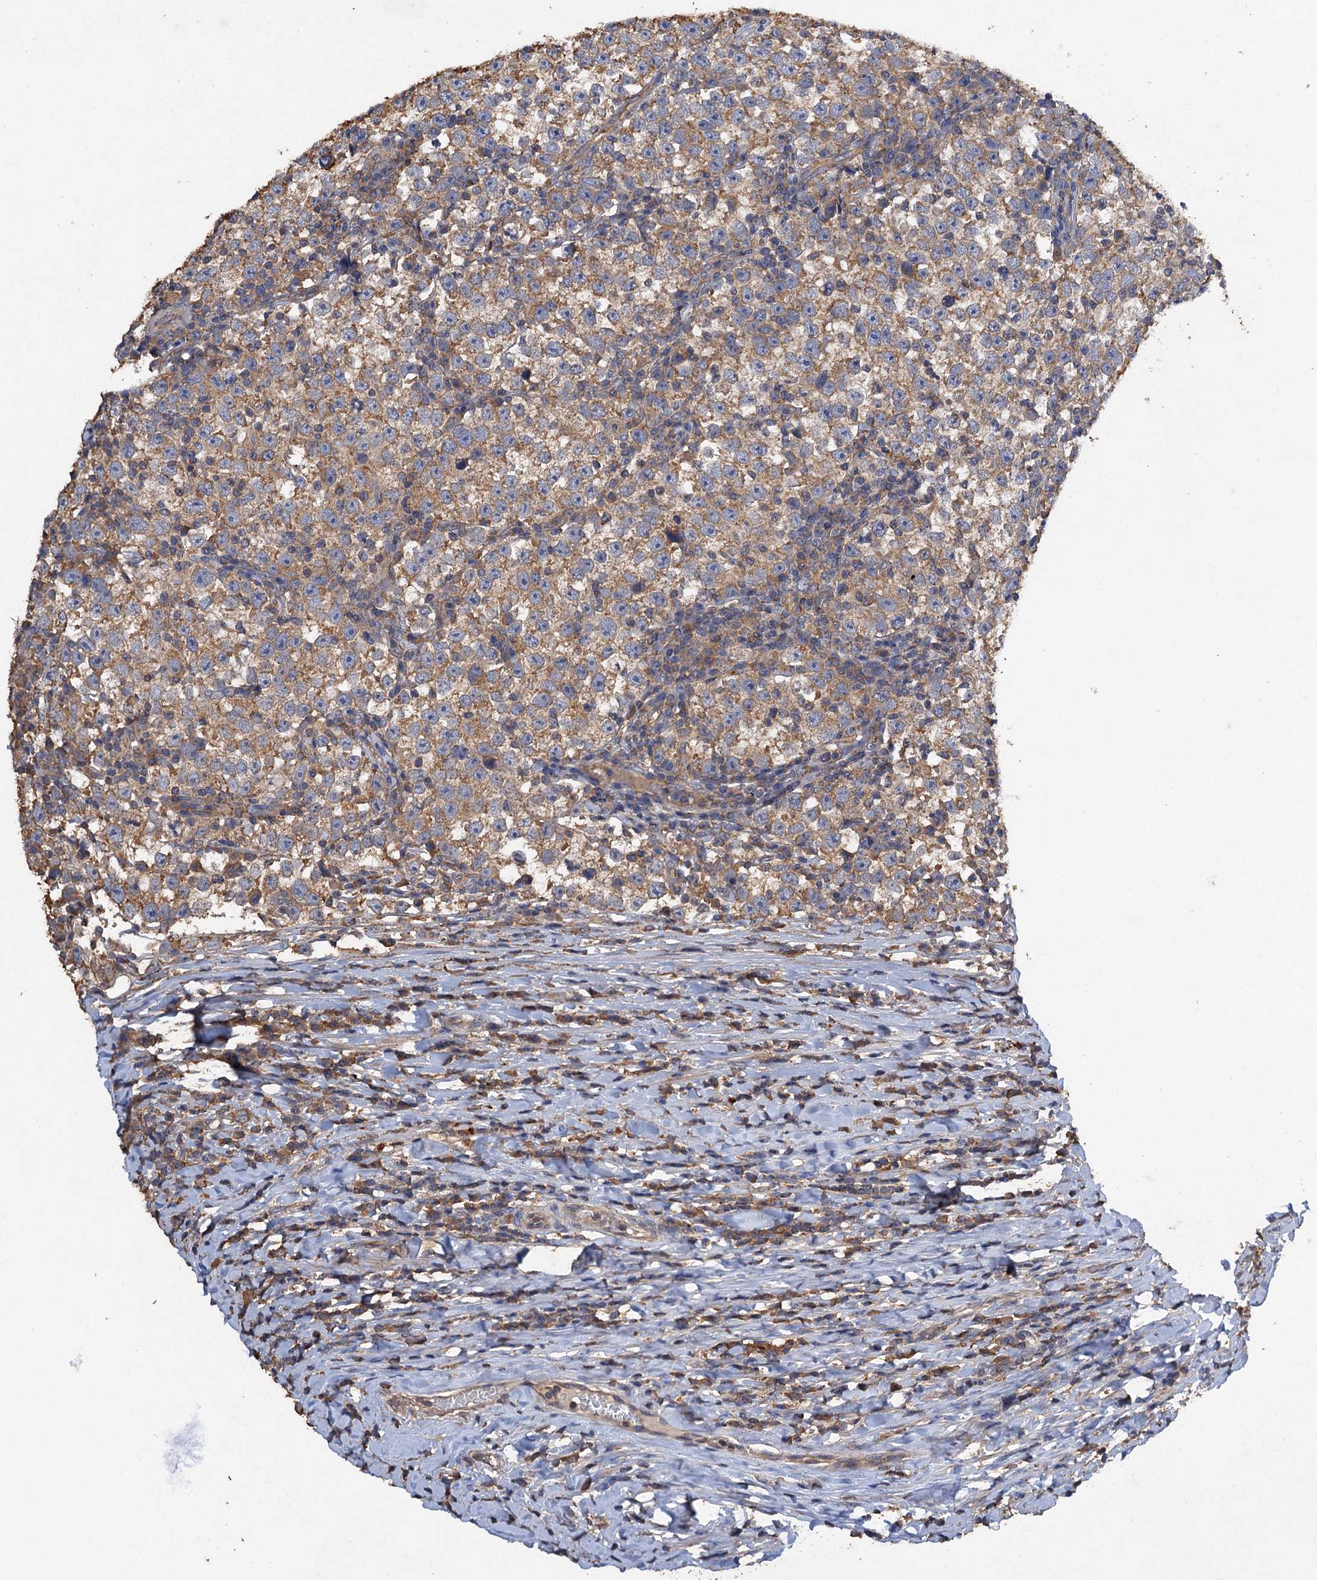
{"staining": {"intensity": "moderate", "quantity": ">75%", "location": "cytoplasmic/membranous"}, "tissue": "testis cancer", "cell_type": "Tumor cells", "image_type": "cancer", "snomed": [{"axis": "morphology", "description": "Normal tissue, NOS"}, {"axis": "morphology", "description": "Seminoma, NOS"}, {"axis": "topography", "description": "Testis"}], "caption": "Brown immunohistochemical staining in human testis cancer shows moderate cytoplasmic/membranous expression in about >75% of tumor cells.", "gene": "SCUBE3", "patient": {"sex": "male", "age": 43}}